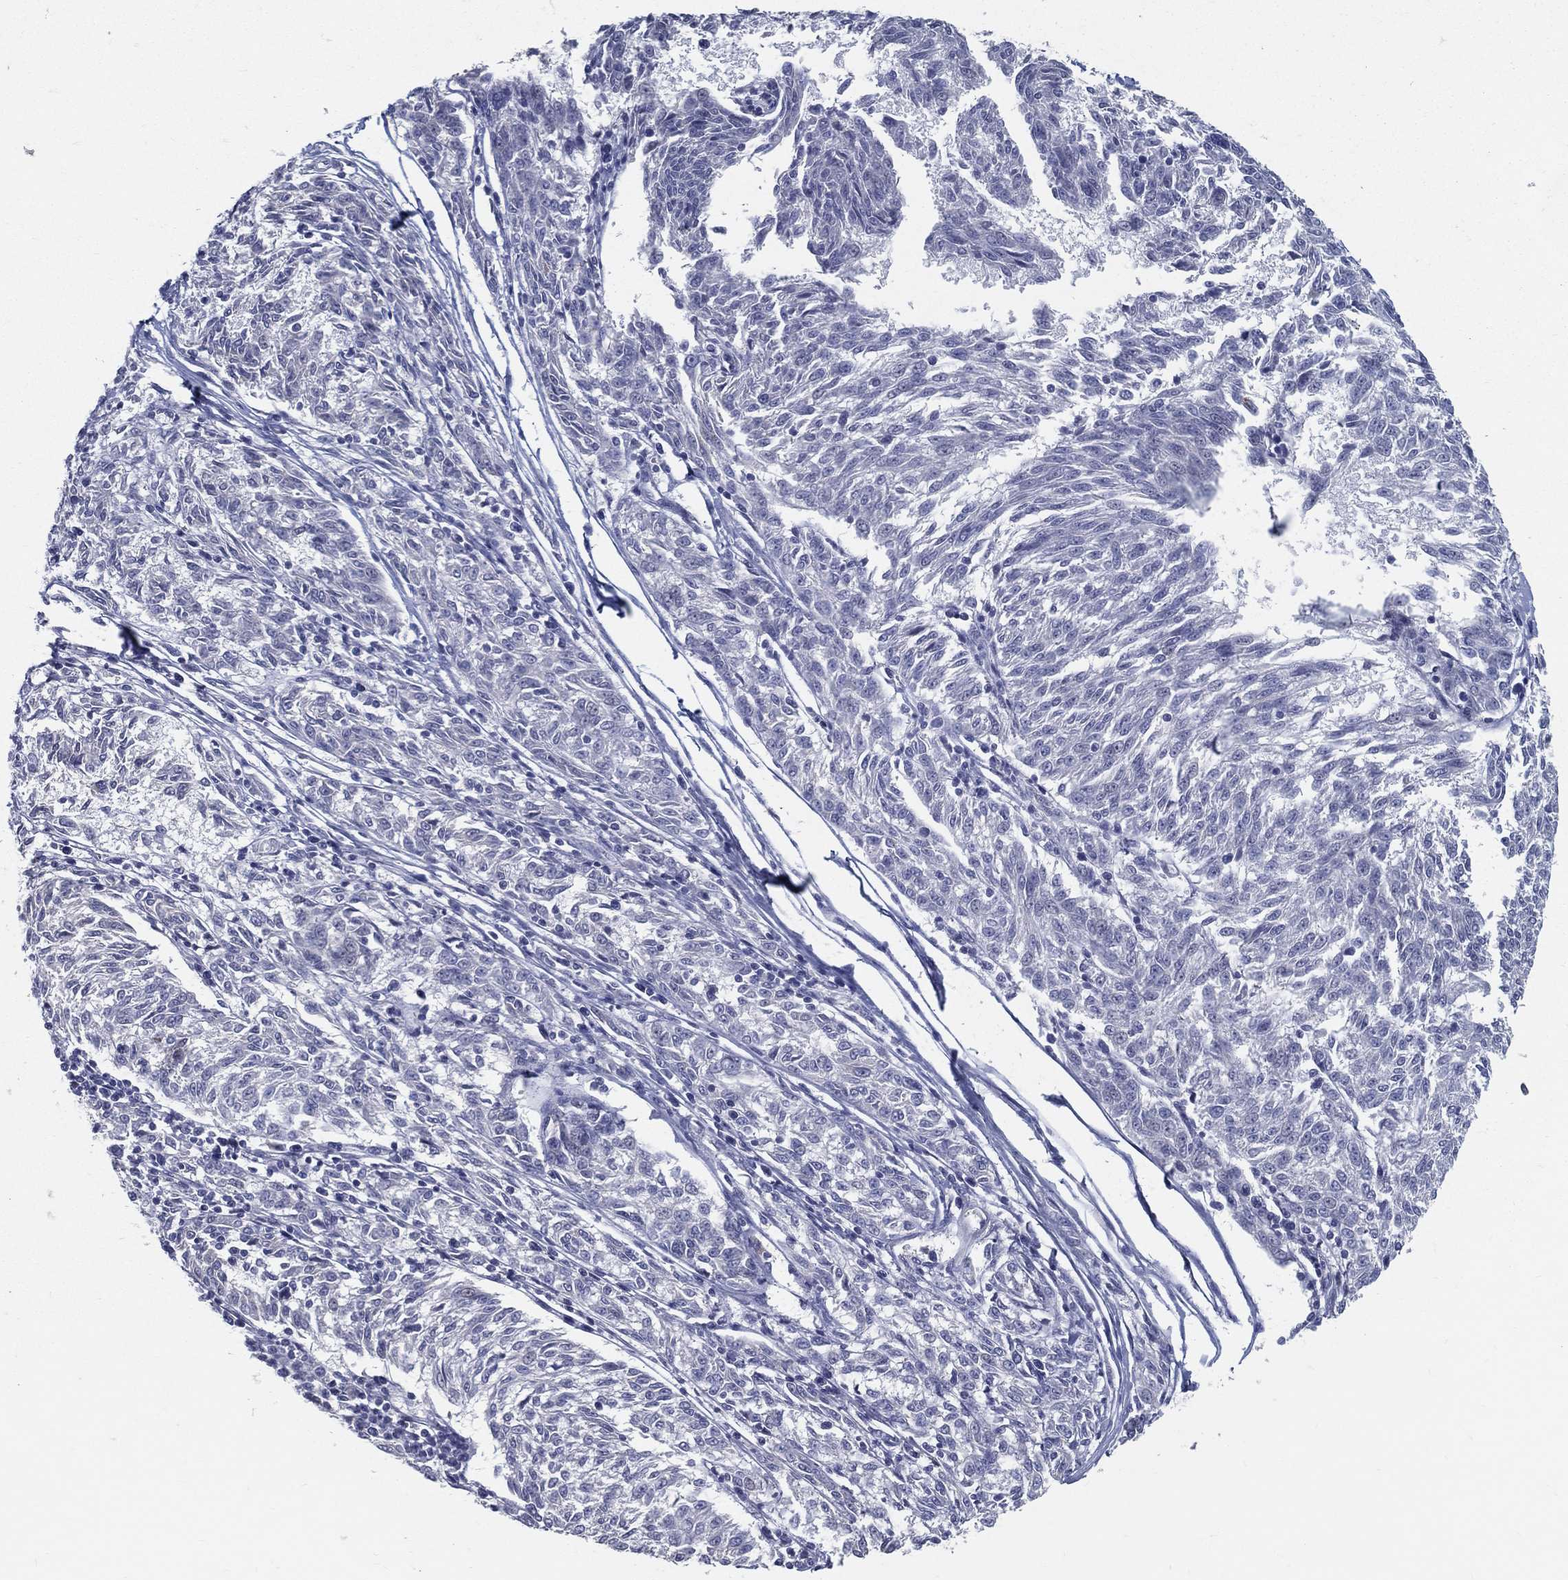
{"staining": {"intensity": "negative", "quantity": "none", "location": "none"}, "tissue": "melanoma", "cell_type": "Tumor cells", "image_type": "cancer", "snomed": [{"axis": "morphology", "description": "Malignant melanoma, NOS"}, {"axis": "topography", "description": "Skin"}], "caption": "The histopathology image reveals no staining of tumor cells in melanoma.", "gene": "ACE2", "patient": {"sex": "female", "age": 72}}